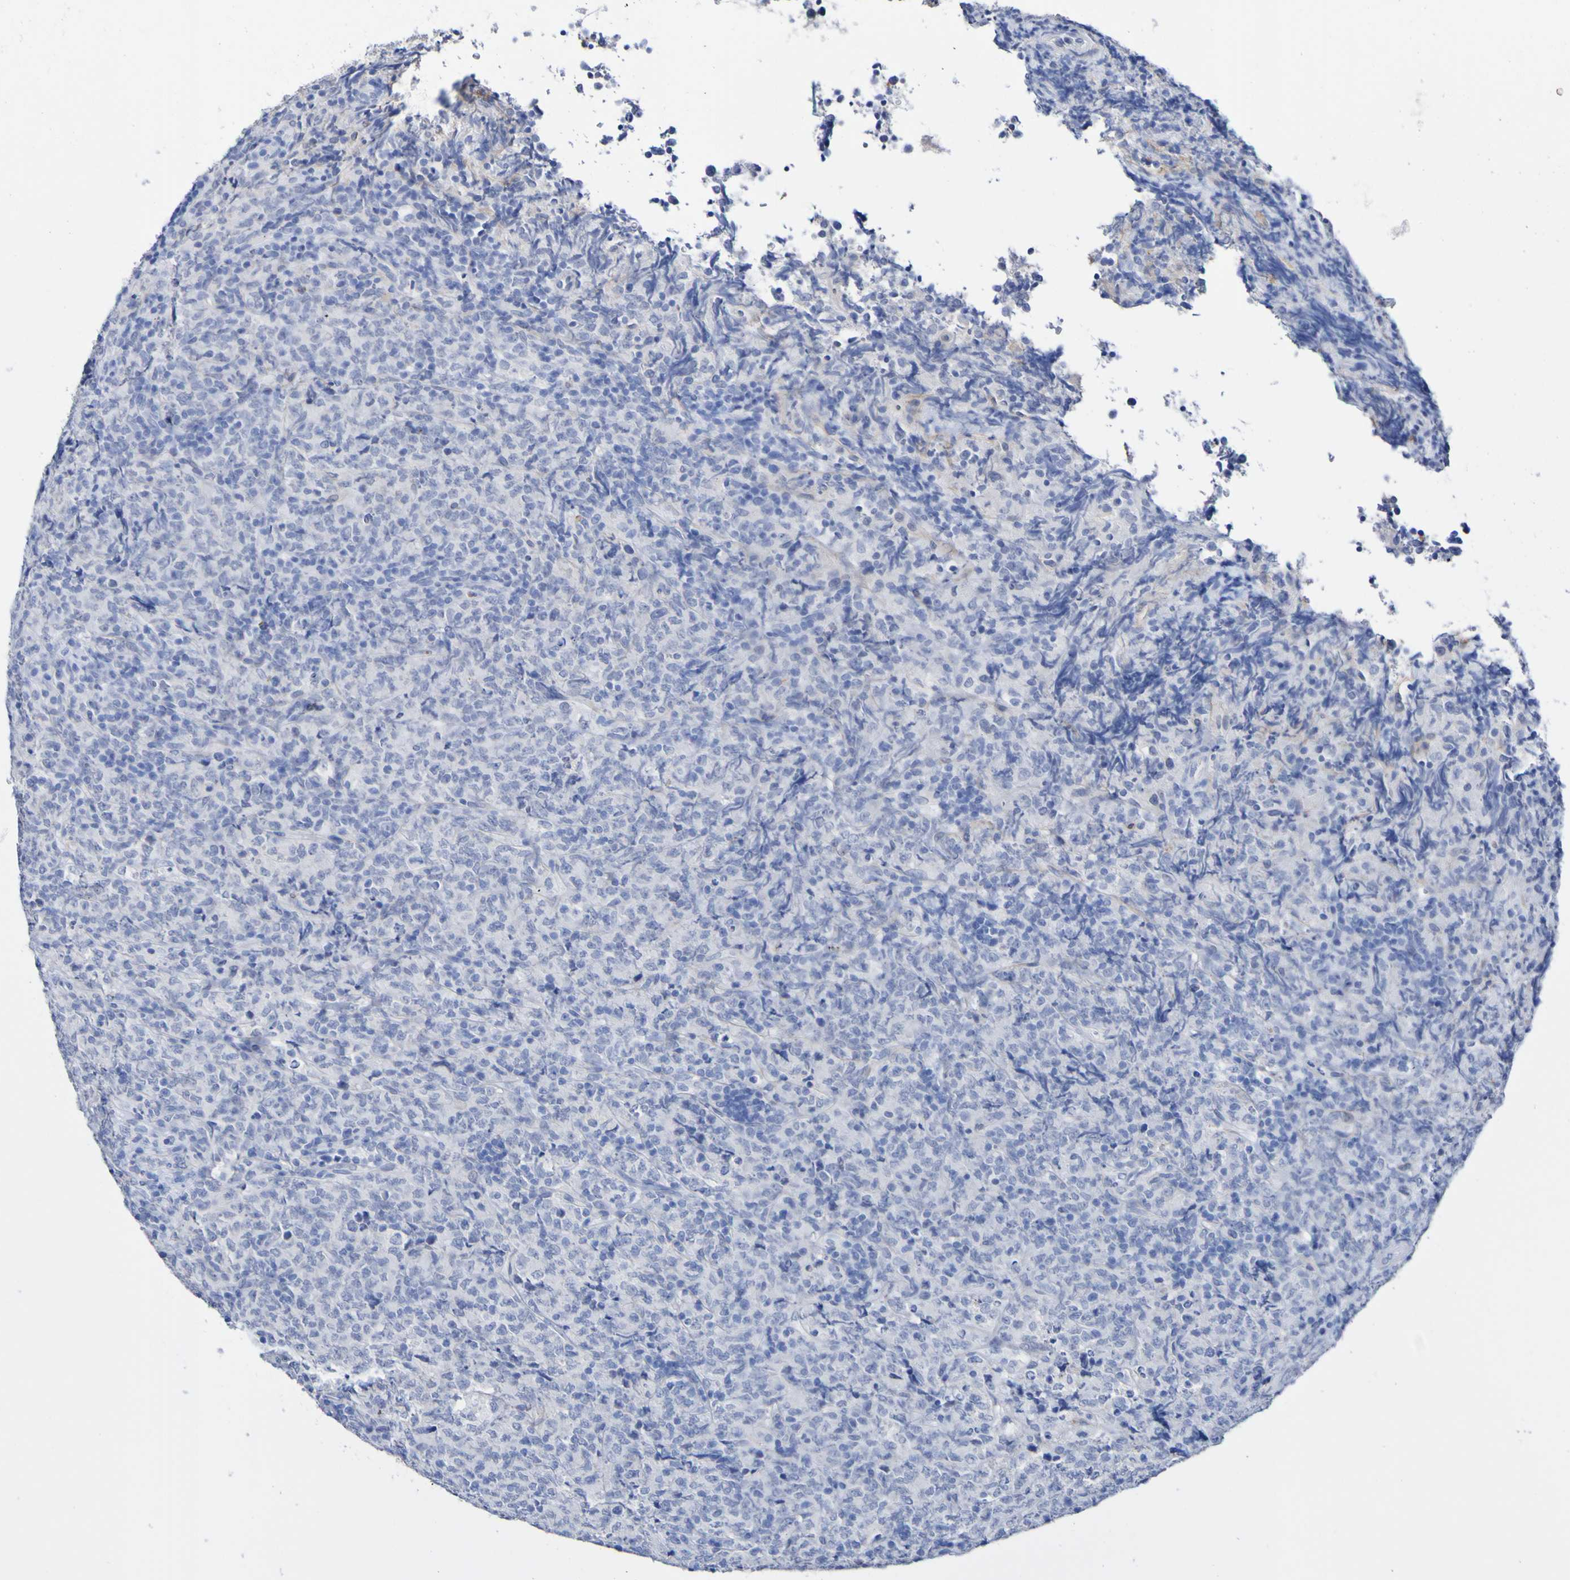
{"staining": {"intensity": "negative", "quantity": "none", "location": "none"}, "tissue": "lymphoma", "cell_type": "Tumor cells", "image_type": "cancer", "snomed": [{"axis": "morphology", "description": "Malignant lymphoma, non-Hodgkin's type, High grade"}, {"axis": "topography", "description": "Tonsil"}], "caption": "Tumor cells show no significant protein expression in malignant lymphoma, non-Hodgkin's type (high-grade).", "gene": "SGCB", "patient": {"sex": "female", "age": 36}}